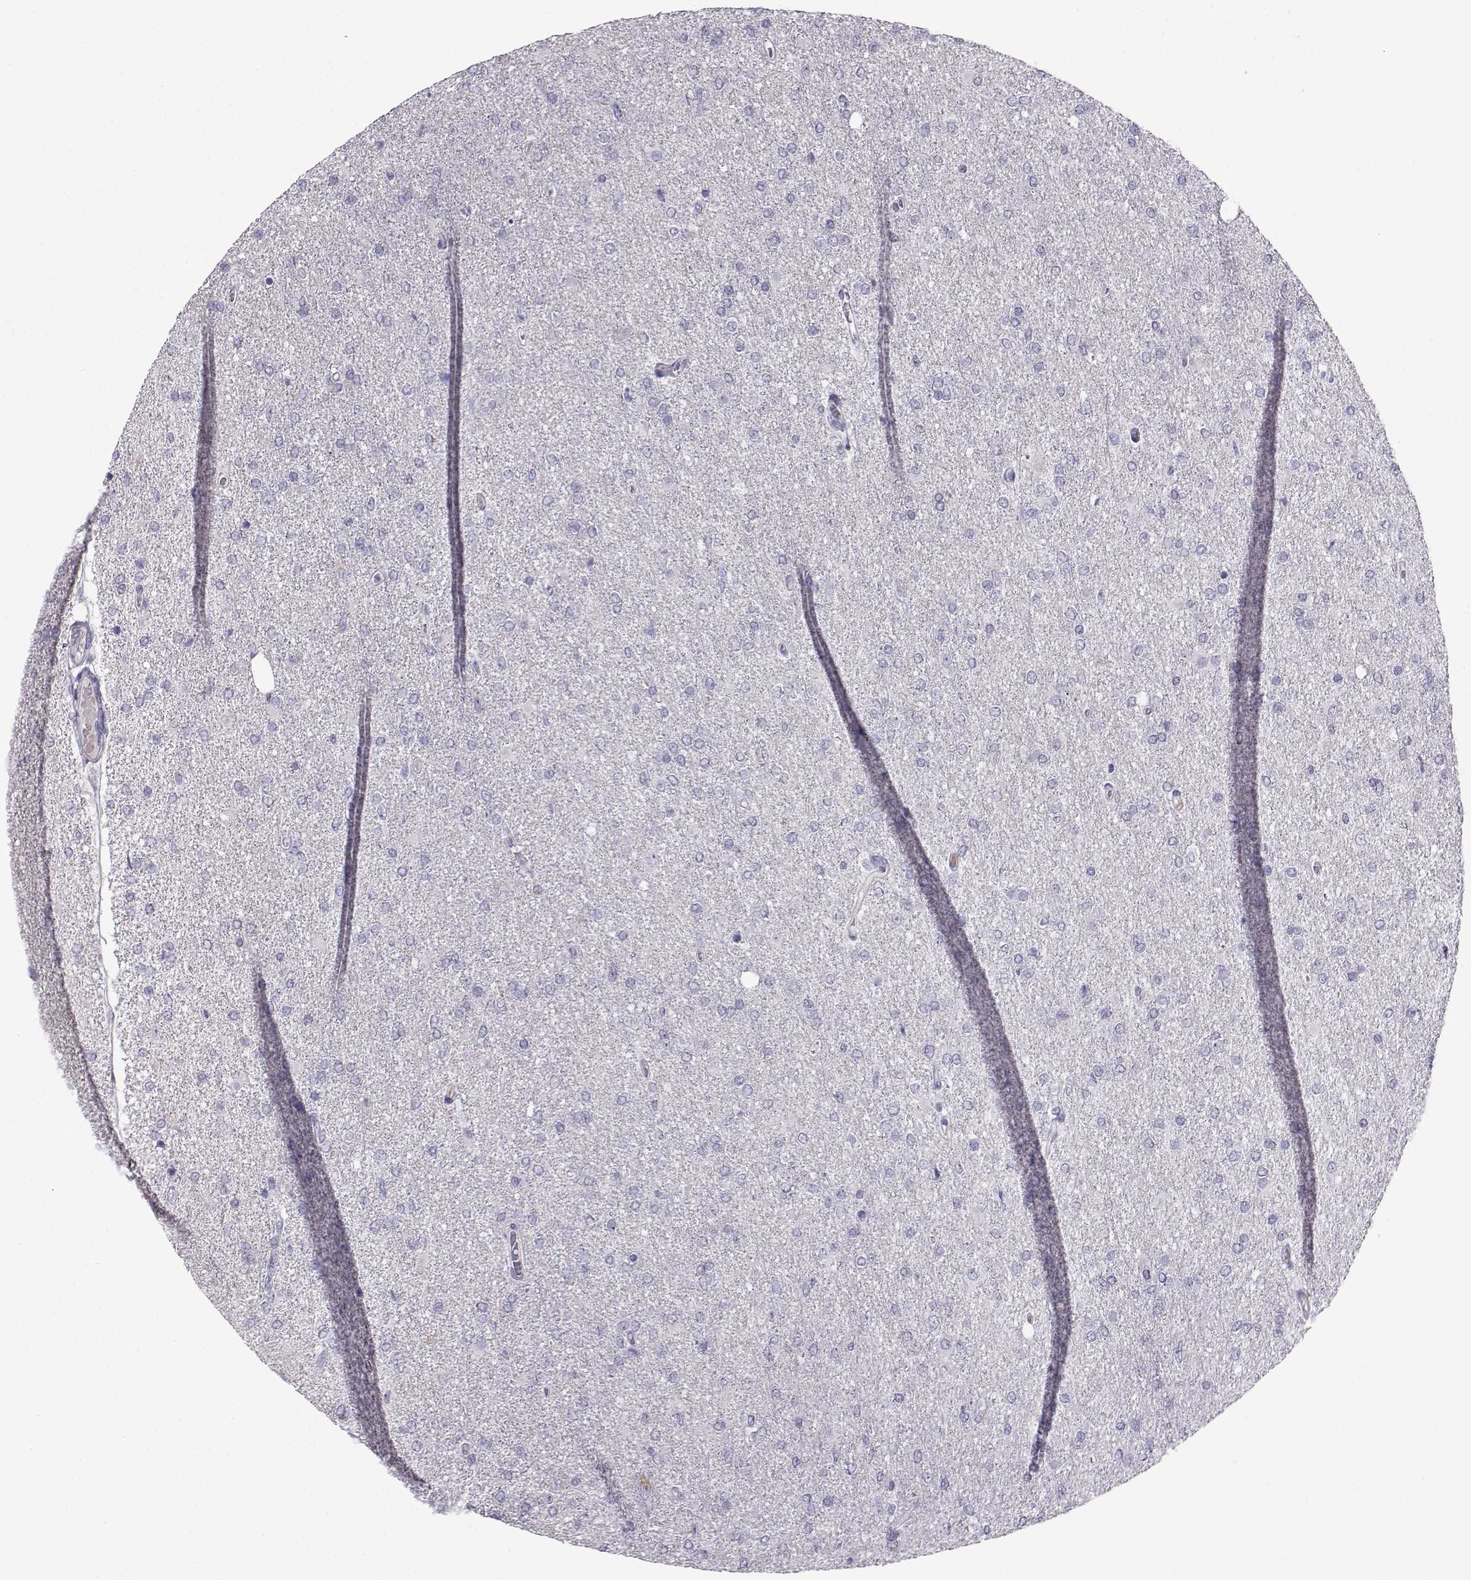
{"staining": {"intensity": "negative", "quantity": "none", "location": "none"}, "tissue": "glioma", "cell_type": "Tumor cells", "image_type": "cancer", "snomed": [{"axis": "morphology", "description": "Glioma, malignant, High grade"}, {"axis": "topography", "description": "Cerebral cortex"}], "caption": "Human malignant glioma (high-grade) stained for a protein using IHC reveals no positivity in tumor cells.", "gene": "CALCR", "patient": {"sex": "male", "age": 70}}